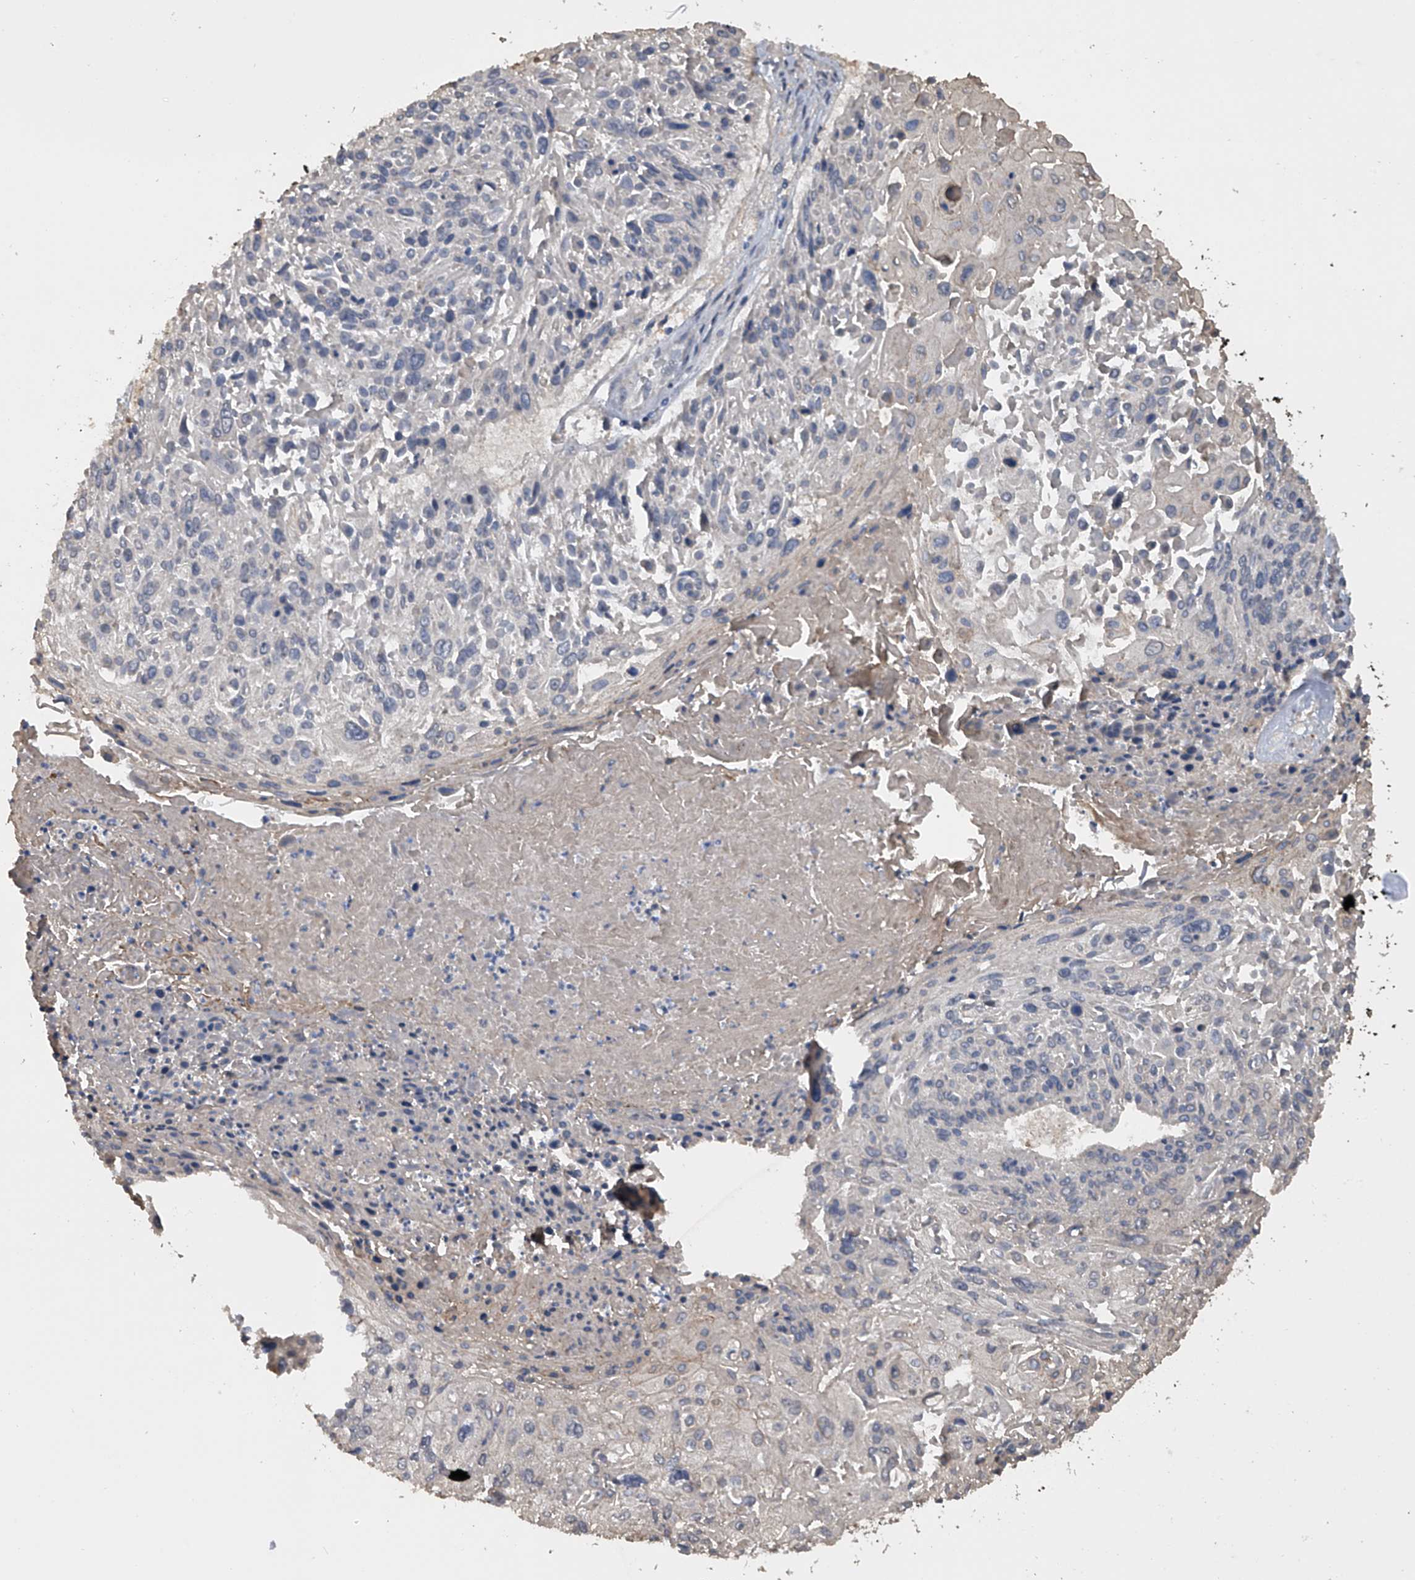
{"staining": {"intensity": "negative", "quantity": "none", "location": "none"}, "tissue": "cervical cancer", "cell_type": "Tumor cells", "image_type": "cancer", "snomed": [{"axis": "morphology", "description": "Squamous cell carcinoma, NOS"}, {"axis": "topography", "description": "Cervix"}], "caption": "Cervical squamous cell carcinoma was stained to show a protein in brown. There is no significant expression in tumor cells.", "gene": "DOCK9", "patient": {"sex": "female", "age": 51}}